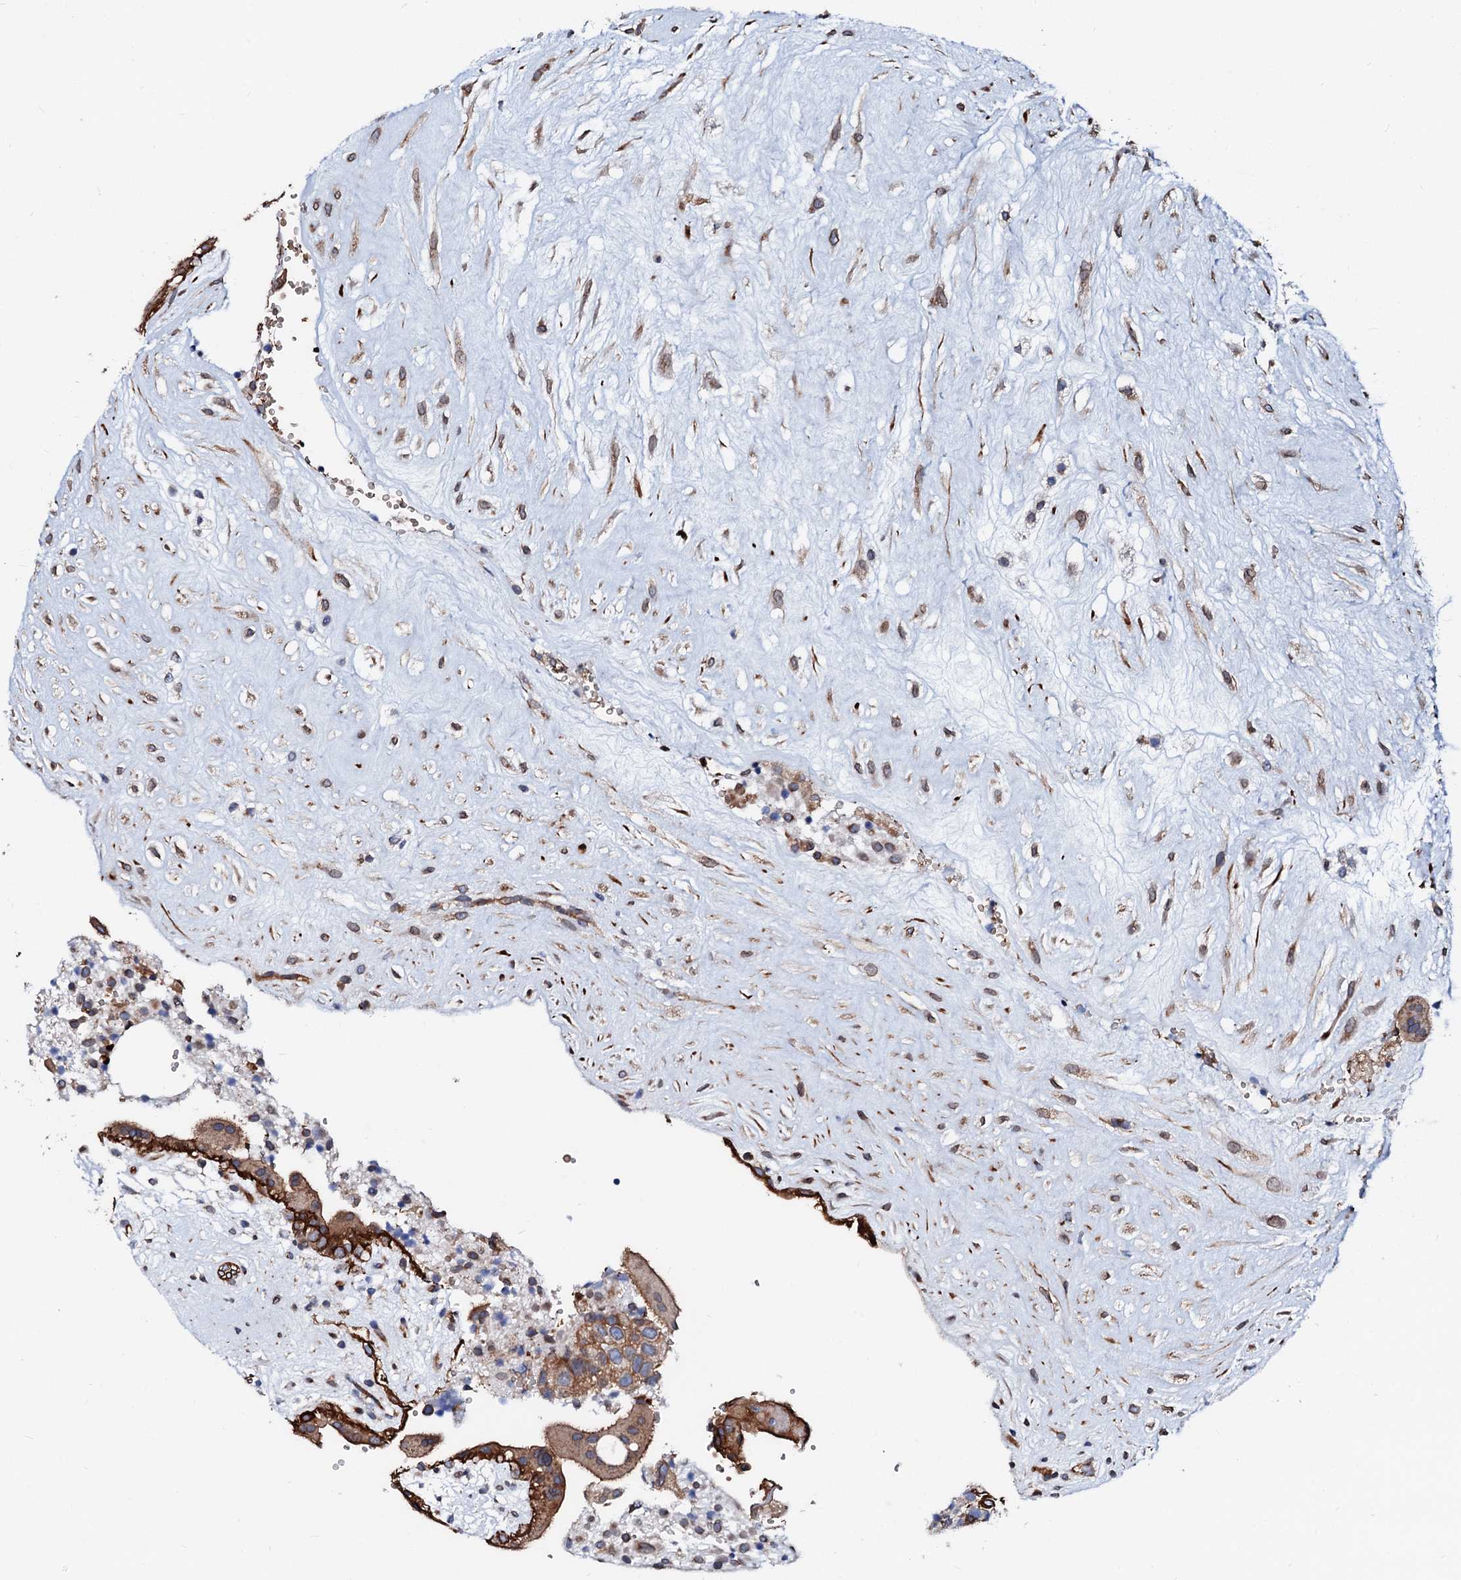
{"staining": {"intensity": "moderate", "quantity": ">75%", "location": "cytoplasmic/membranous,nuclear"}, "tissue": "placenta", "cell_type": "Decidual cells", "image_type": "normal", "snomed": [{"axis": "morphology", "description": "Normal tissue, NOS"}, {"axis": "topography", "description": "Placenta"}], "caption": "Decidual cells display medium levels of moderate cytoplasmic/membranous,nuclear expression in approximately >75% of cells in unremarkable placenta.", "gene": "NRP2", "patient": {"sex": "female", "age": 18}}